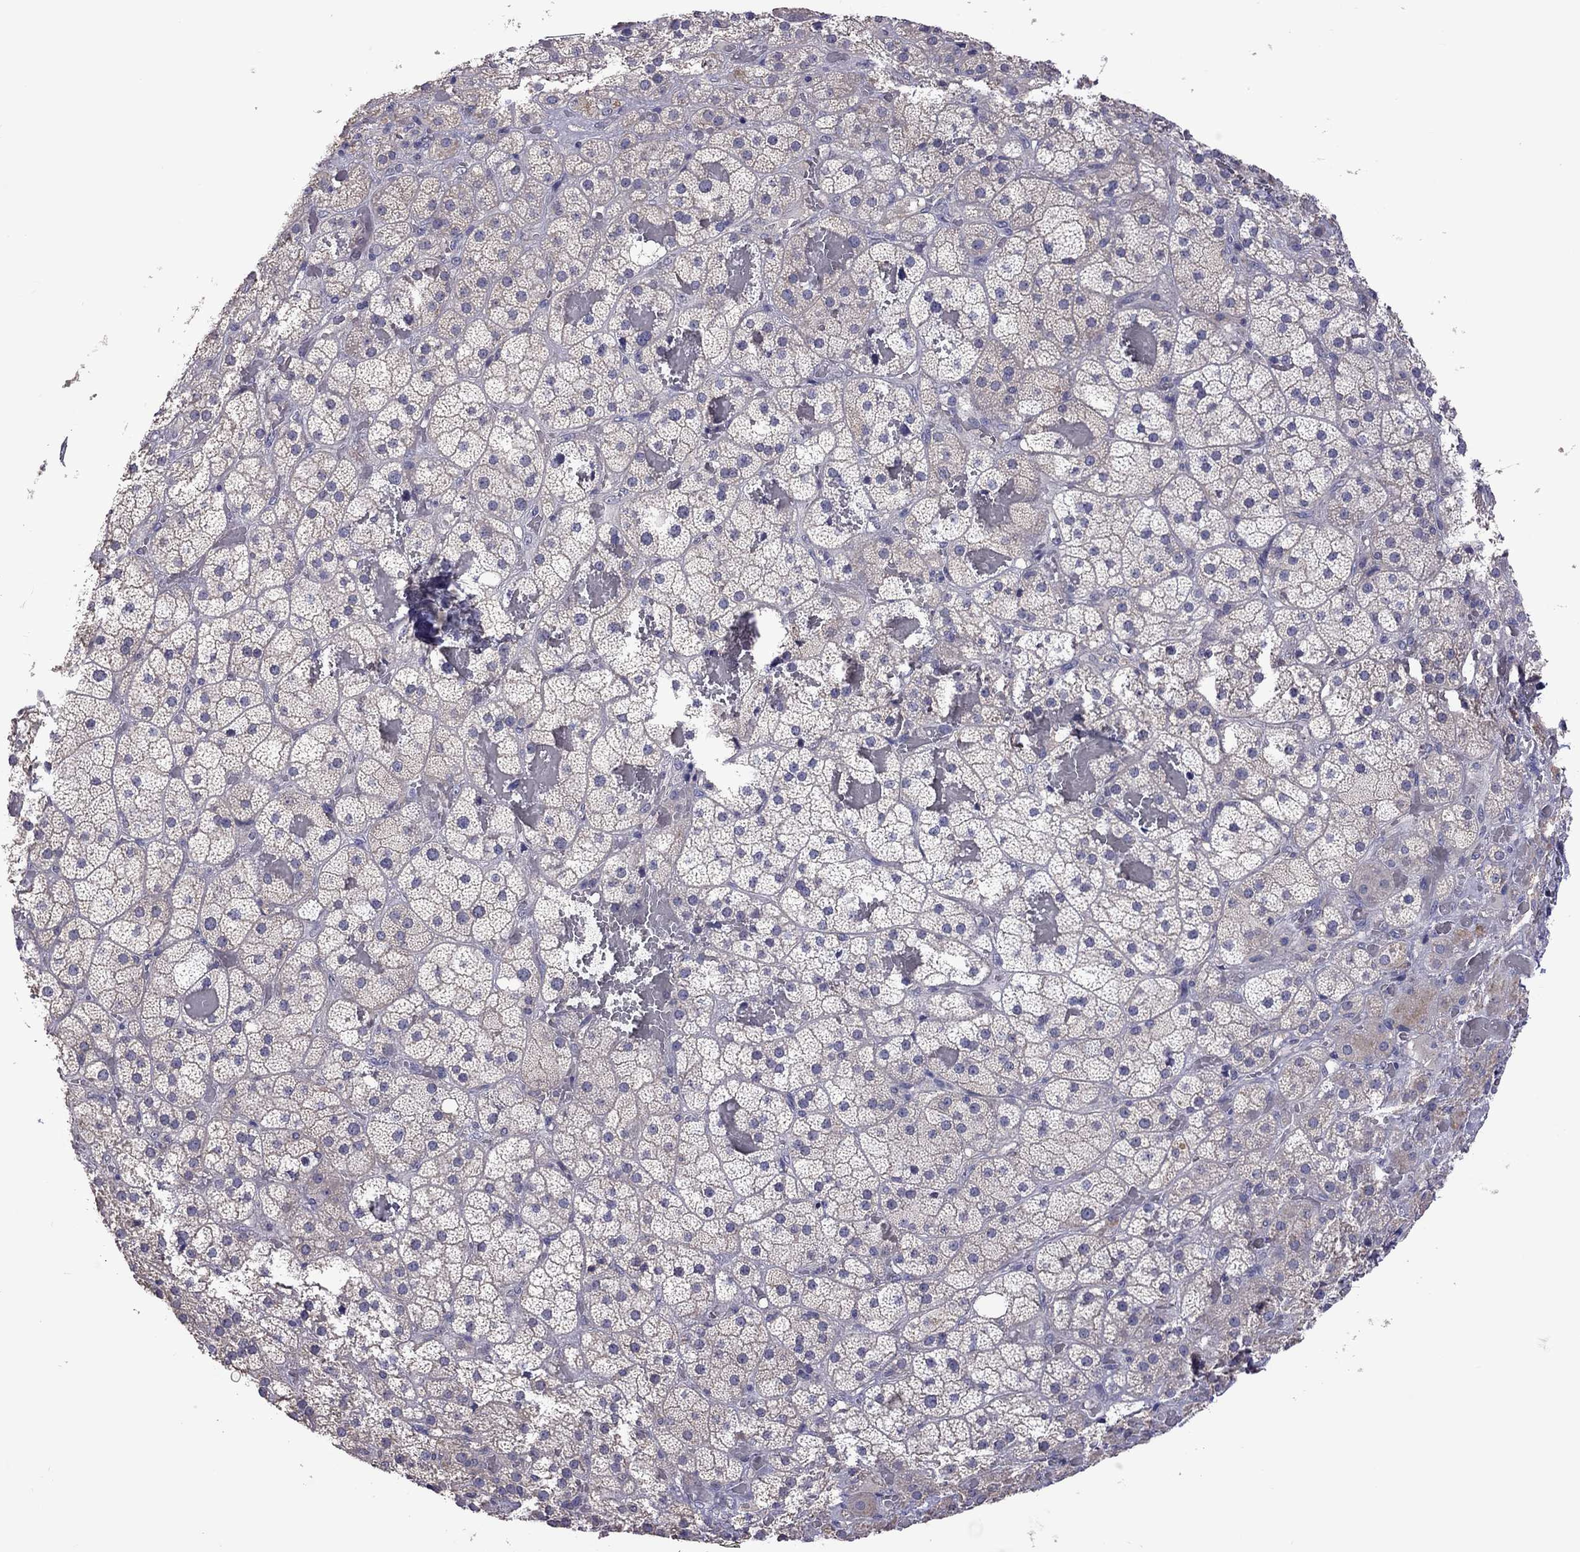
{"staining": {"intensity": "weak", "quantity": "<25%", "location": "cytoplasmic/membranous"}, "tissue": "adrenal gland", "cell_type": "Glandular cells", "image_type": "normal", "snomed": [{"axis": "morphology", "description": "Normal tissue, NOS"}, {"axis": "topography", "description": "Adrenal gland"}], "caption": "This is an IHC histopathology image of benign human adrenal gland. There is no staining in glandular cells.", "gene": "RTP5", "patient": {"sex": "male", "age": 57}}